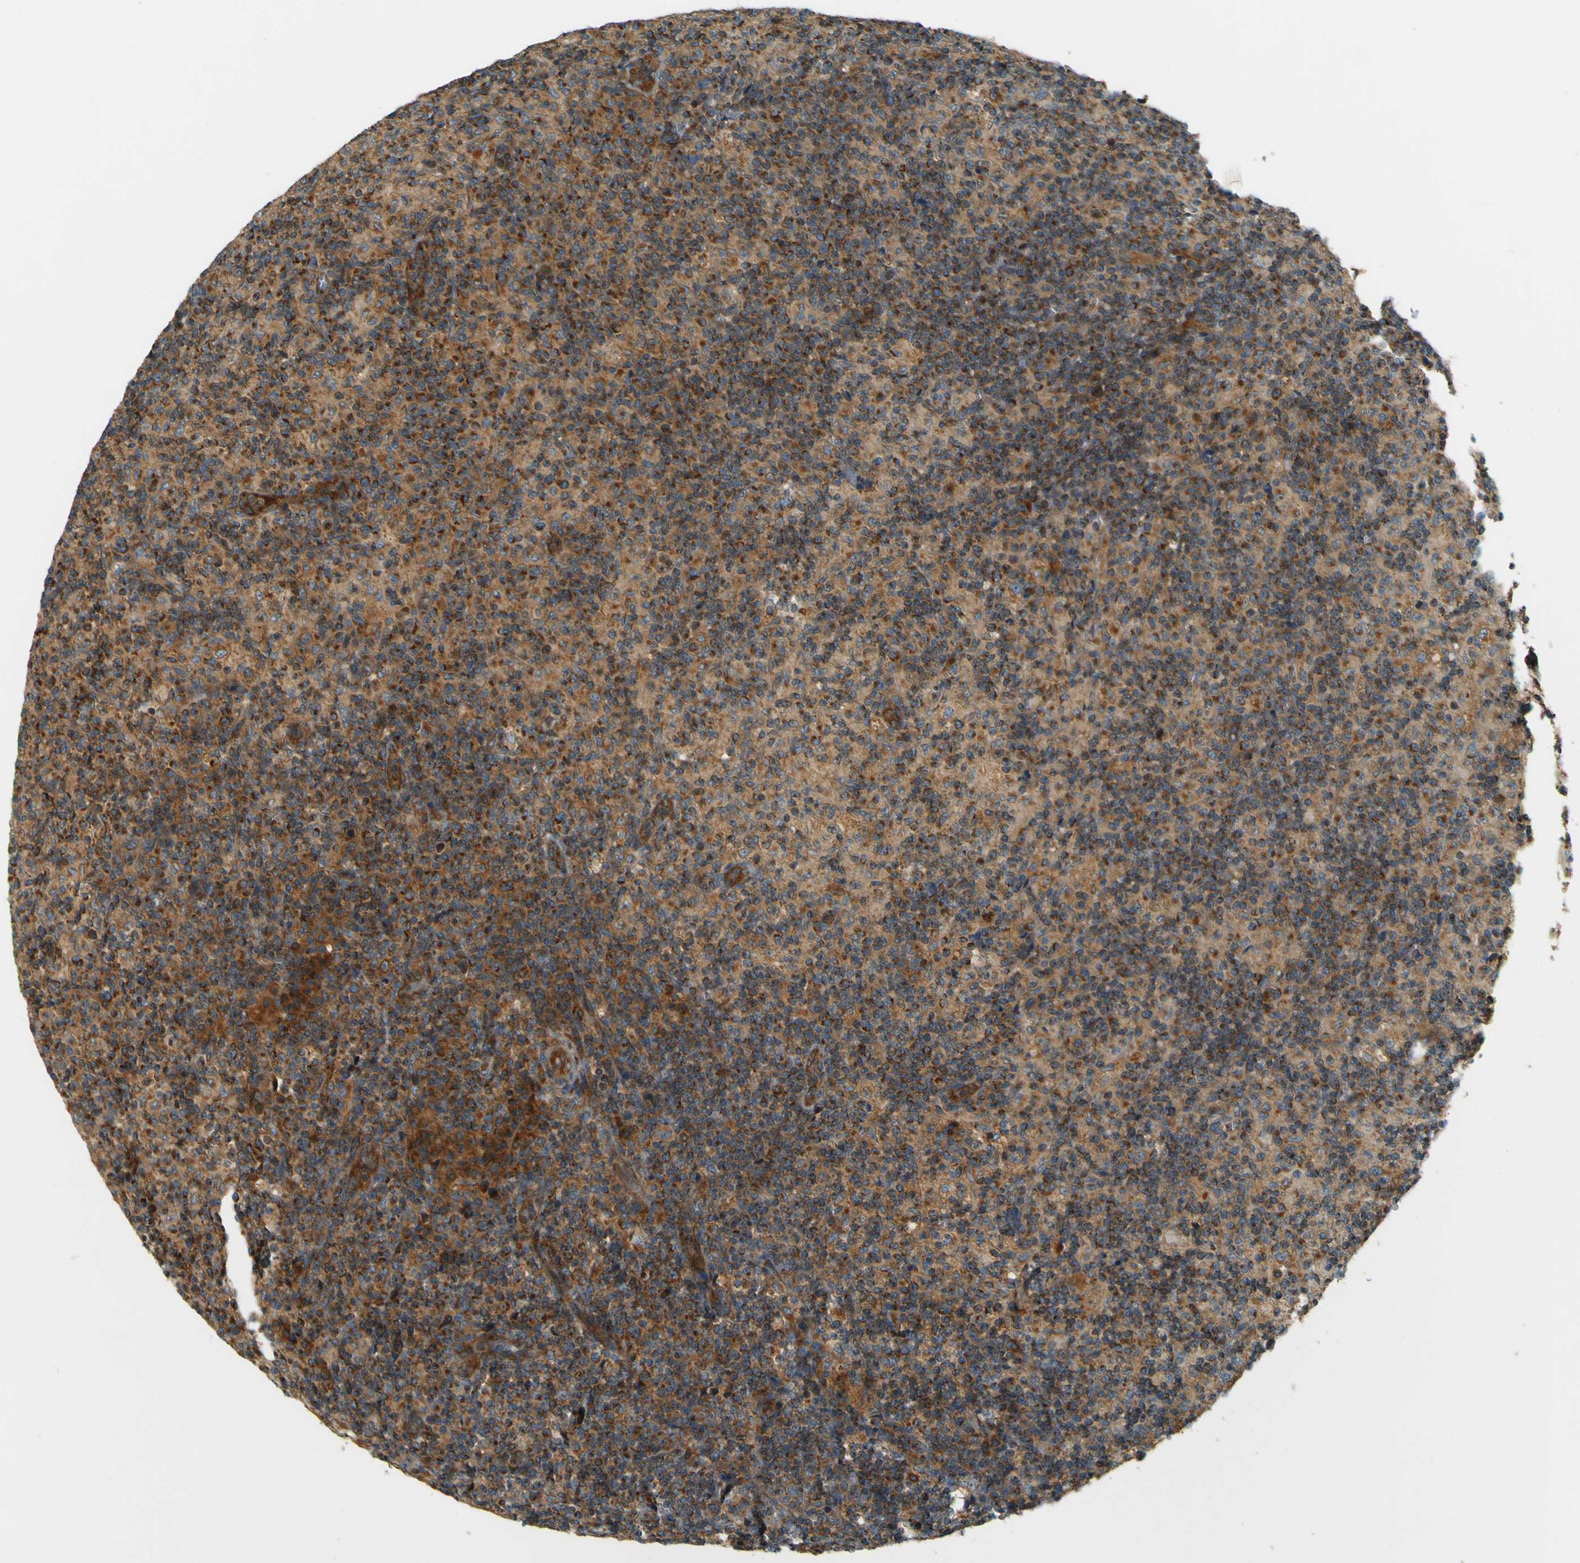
{"staining": {"intensity": "strong", "quantity": ">75%", "location": "cytoplasmic/membranous"}, "tissue": "lymph node", "cell_type": "Germinal center cells", "image_type": "normal", "snomed": [{"axis": "morphology", "description": "Normal tissue, NOS"}, {"axis": "morphology", "description": "Inflammation, NOS"}, {"axis": "topography", "description": "Lymph node"}], "caption": "DAB immunohistochemical staining of unremarkable human lymph node exhibits strong cytoplasmic/membranous protein expression in approximately >75% of germinal center cells. Using DAB (brown) and hematoxylin (blue) stains, captured at high magnification using brightfield microscopy.", "gene": "DNAJC5", "patient": {"sex": "male", "age": 55}}